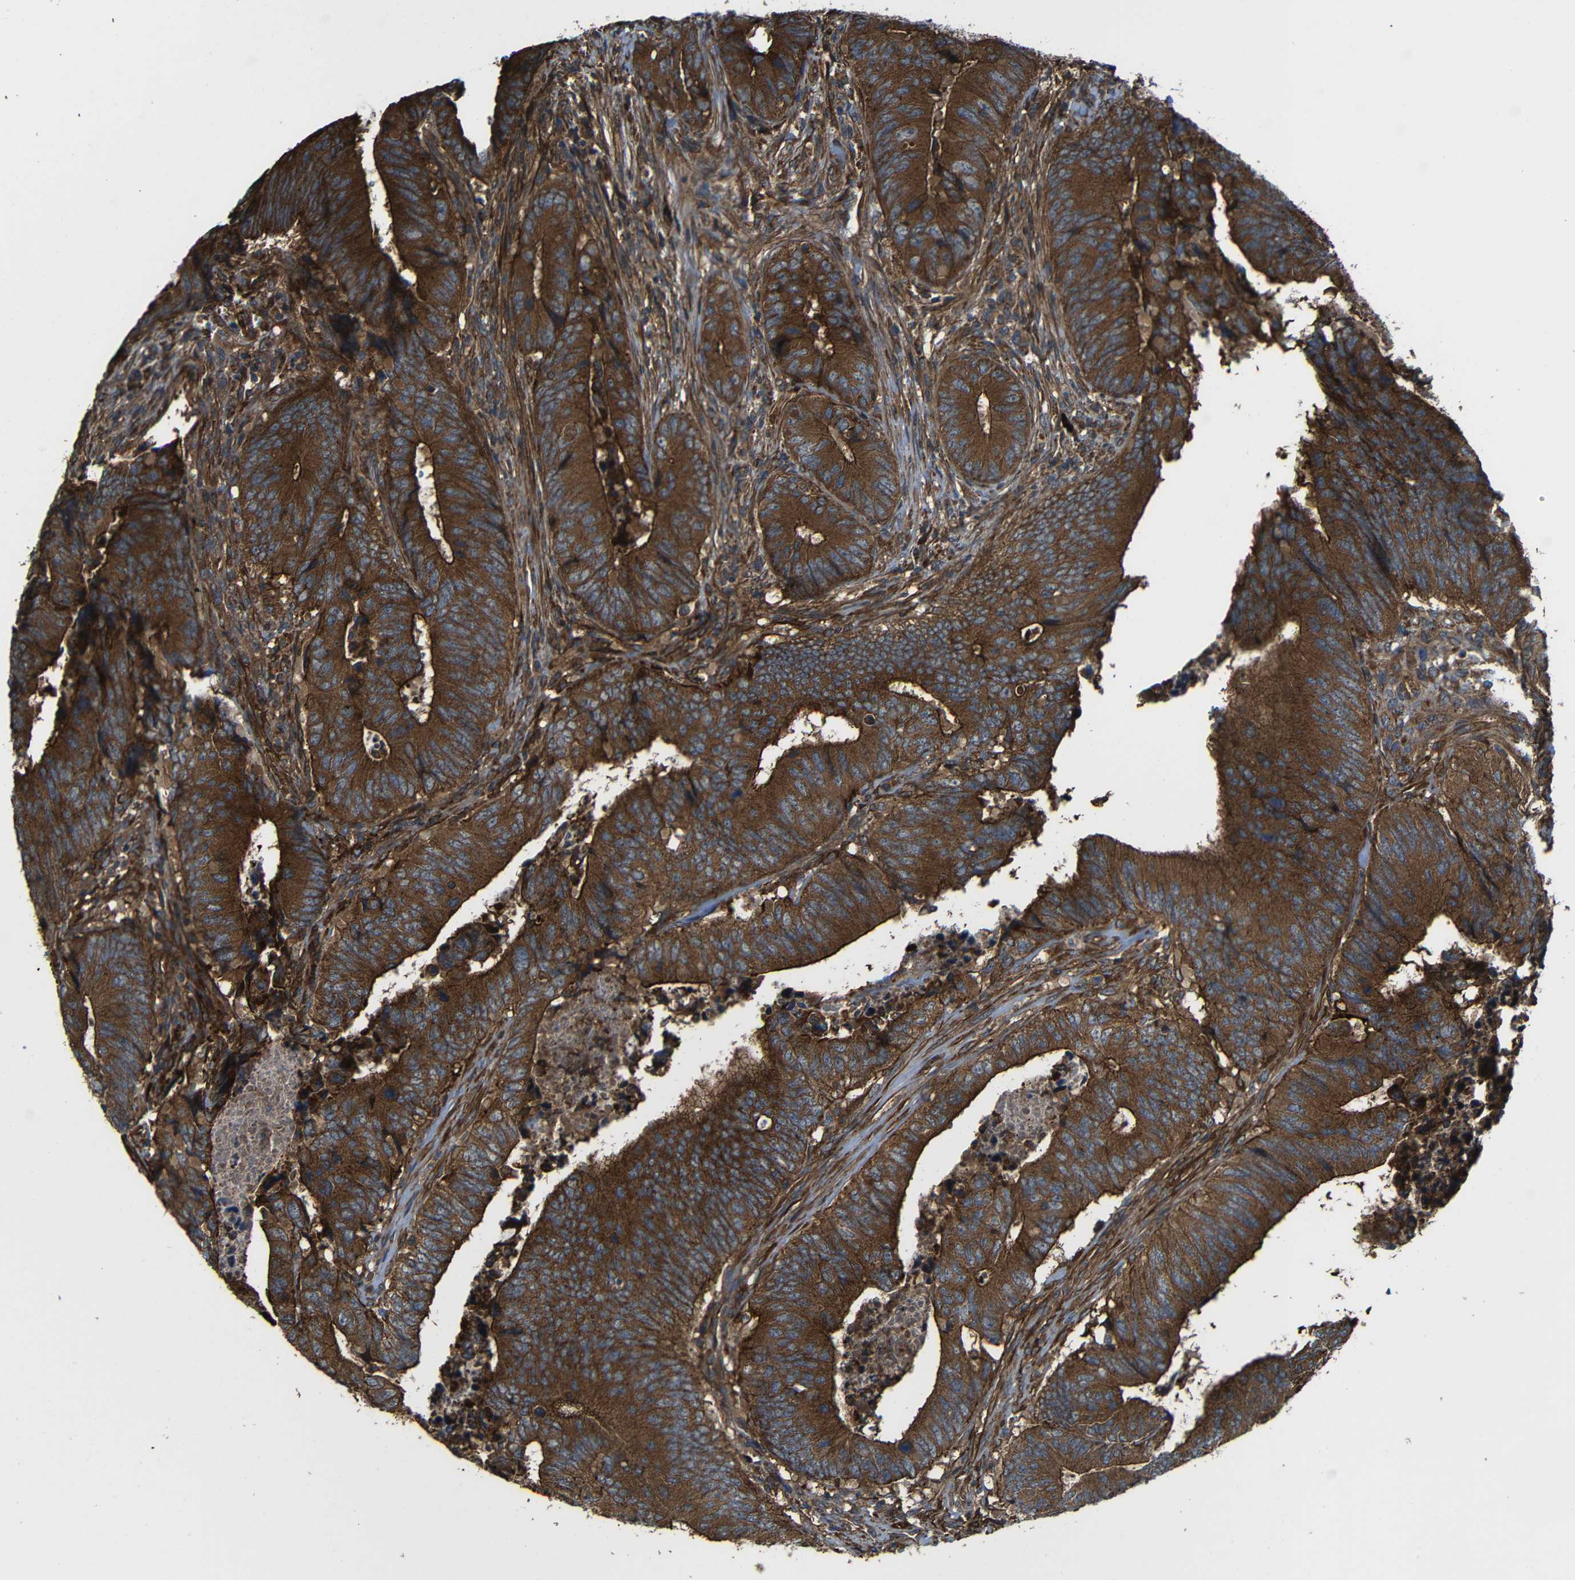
{"staining": {"intensity": "strong", "quantity": ">75%", "location": "cytoplasmic/membranous"}, "tissue": "colorectal cancer", "cell_type": "Tumor cells", "image_type": "cancer", "snomed": [{"axis": "morphology", "description": "Normal tissue, NOS"}, {"axis": "morphology", "description": "Adenocarcinoma, NOS"}, {"axis": "topography", "description": "Colon"}], "caption": "A brown stain highlights strong cytoplasmic/membranous staining of a protein in human adenocarcinoma (colorectal) tumor cells. Nuclei are stained in blue.", "gene": "PTCH1", "patient": {"sex": "male", "age": 56}}